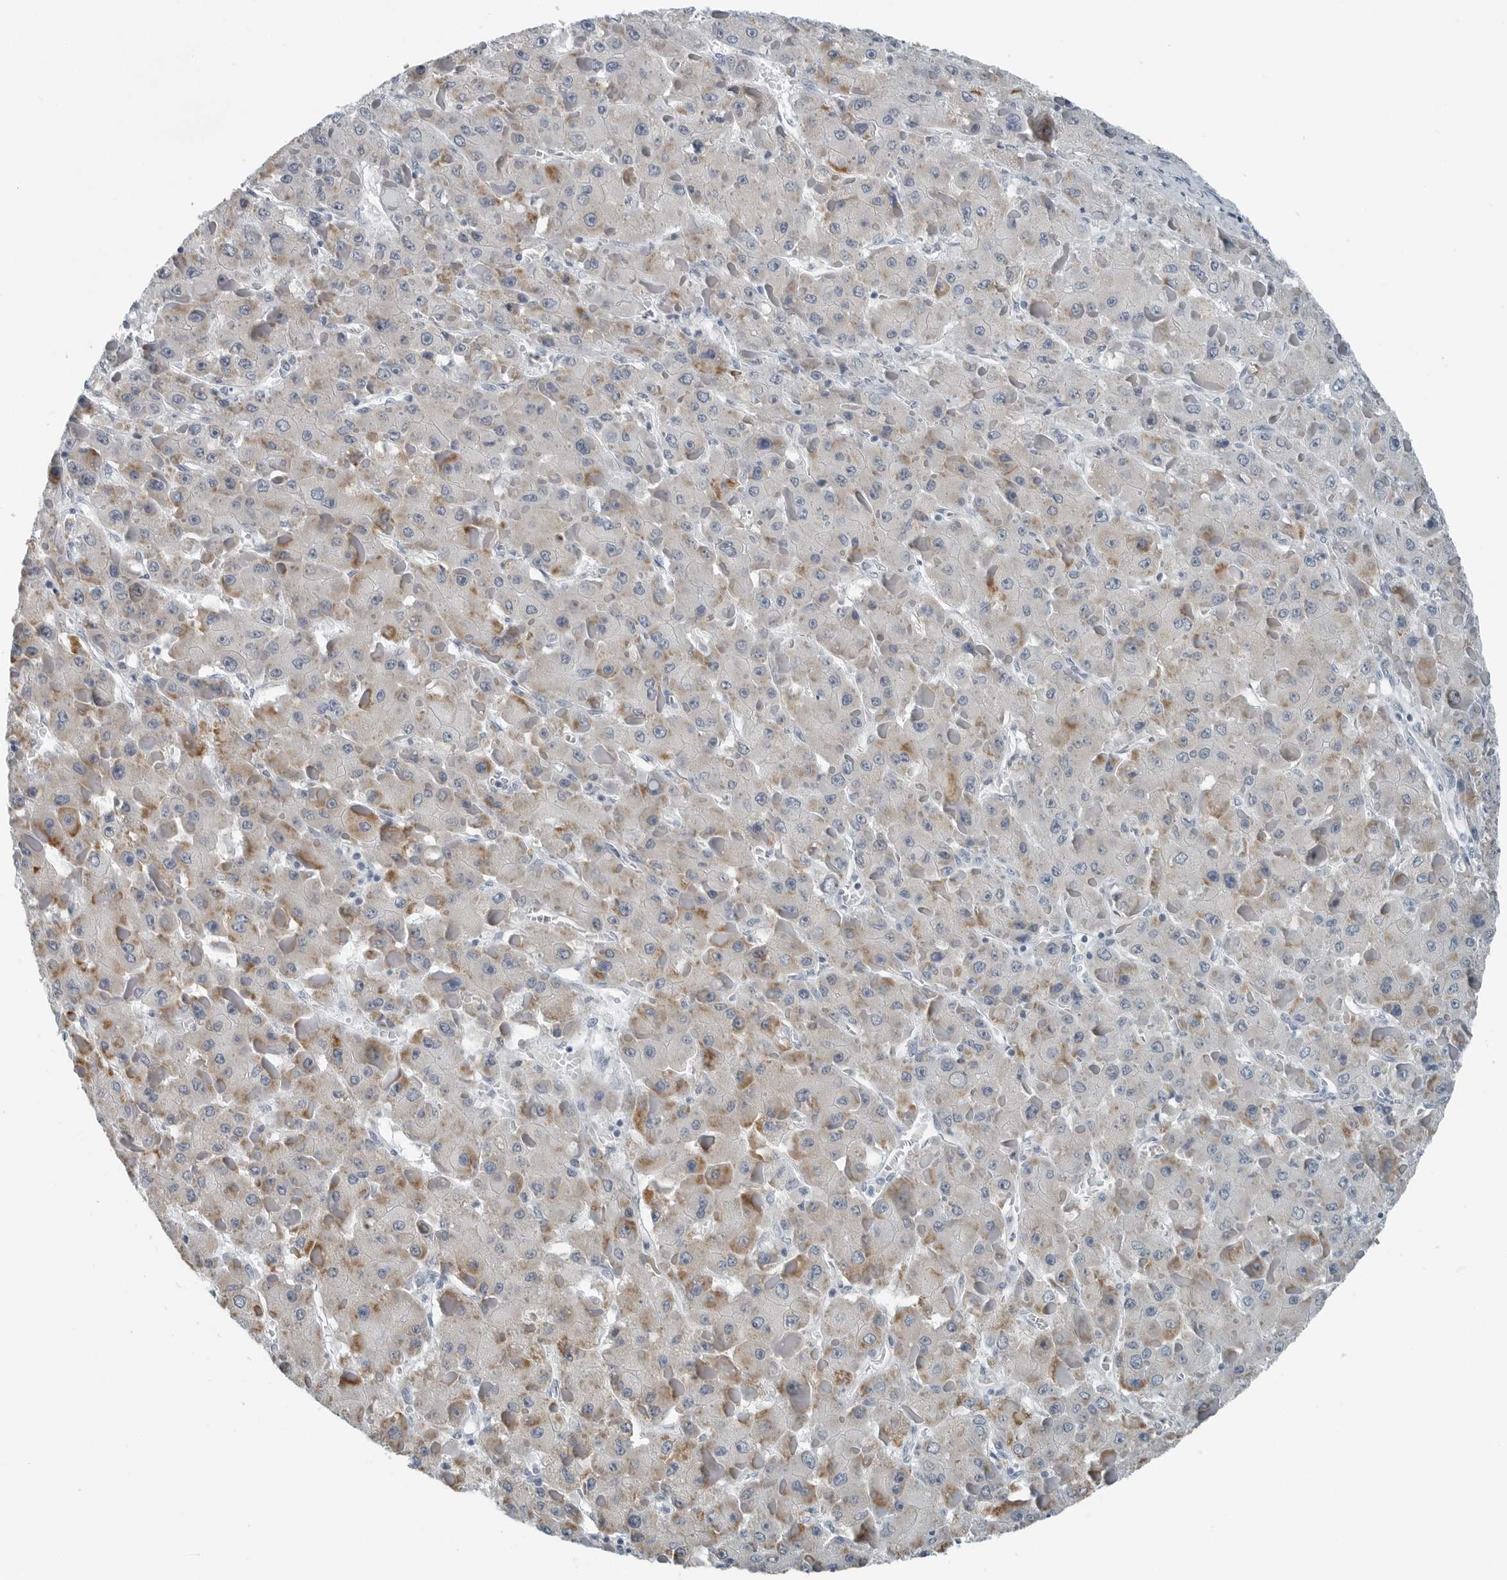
{"staining": {"intensity": "moderate", "quantity": "25%-75%", "location": "cytoplasmic/membranous"}, "tissue": "liver cancer", "cell_type": "Tumor cells", "image_type": "cancer", "snomed": [{"axis": "morphology", "description": "Carcinoma, Hepatocellular, NOS"}, {"axis": "topography", "description": "Liver"}], "caption": "The immunohistochemical stain shows moderate cytoplasmic/membranous staining in tumor cells of hepatocellular carcinoma (liver) tissue. Nuclei are stained in blue.", "gene": "ZPBP2", "patient": {"sex": "female", "age": 73}}